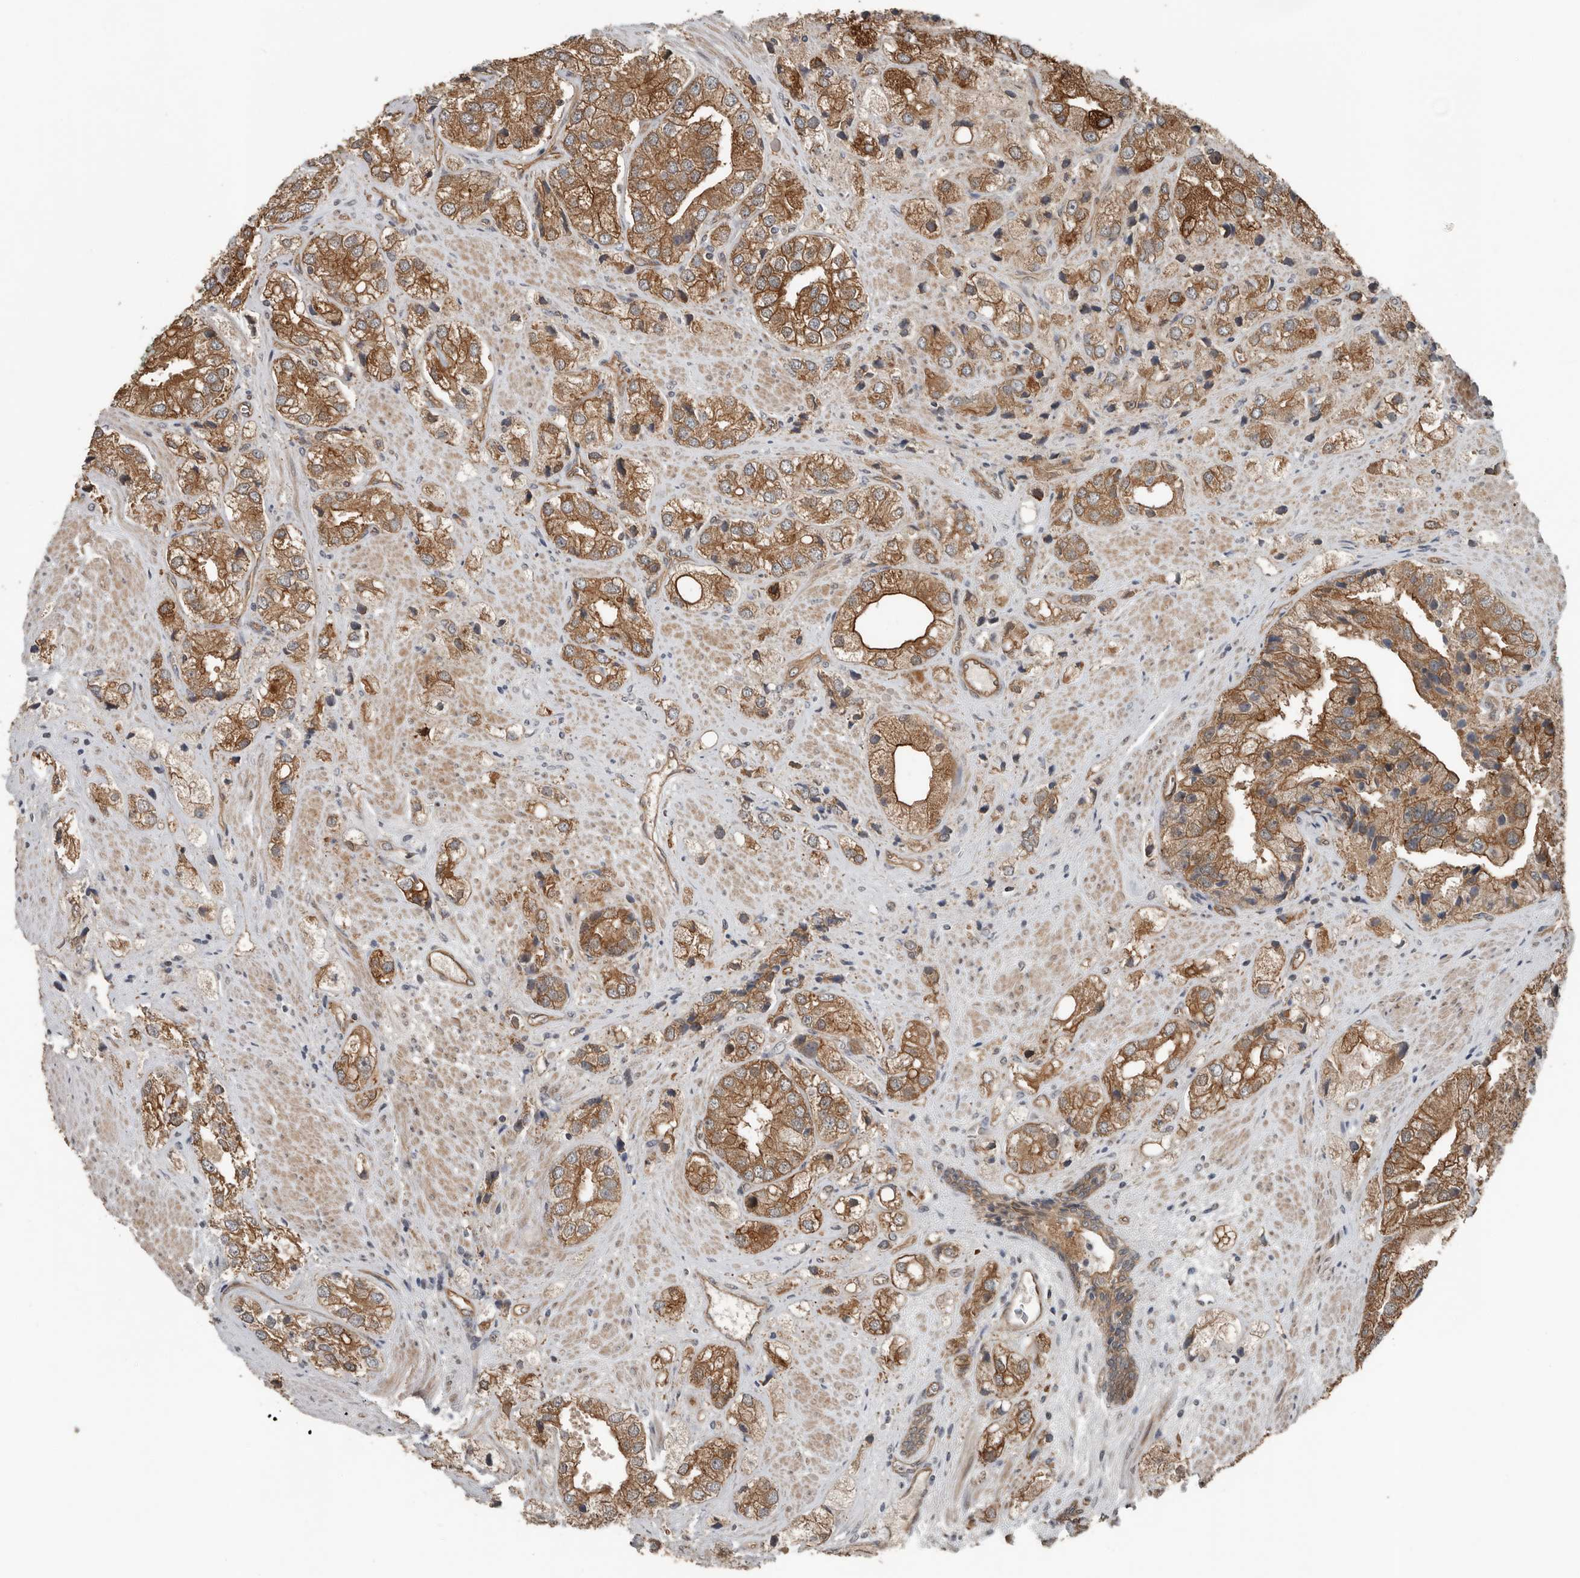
{"staining": {"intensity": "moderate", "quantity": ">75%", "location": "cytoplasmic/membranous,nuclear"}, "tissue": "prostate cancer", "cell_type": "Tumor cells", "image_type": "cancer", "snomed": [{"axis": "morphology", "description": "Adenocarcinoma, High grade"}, {"axis": "topography", "description": "Prostate"}], "caption": "Protein staining demonstrates moderate cytoplasmic/membranous and nuclear expression in about >75% of tumor cells in prostate cancer.", "gene": "YOD1", "patient": {"sex": "male", "age": 50}}